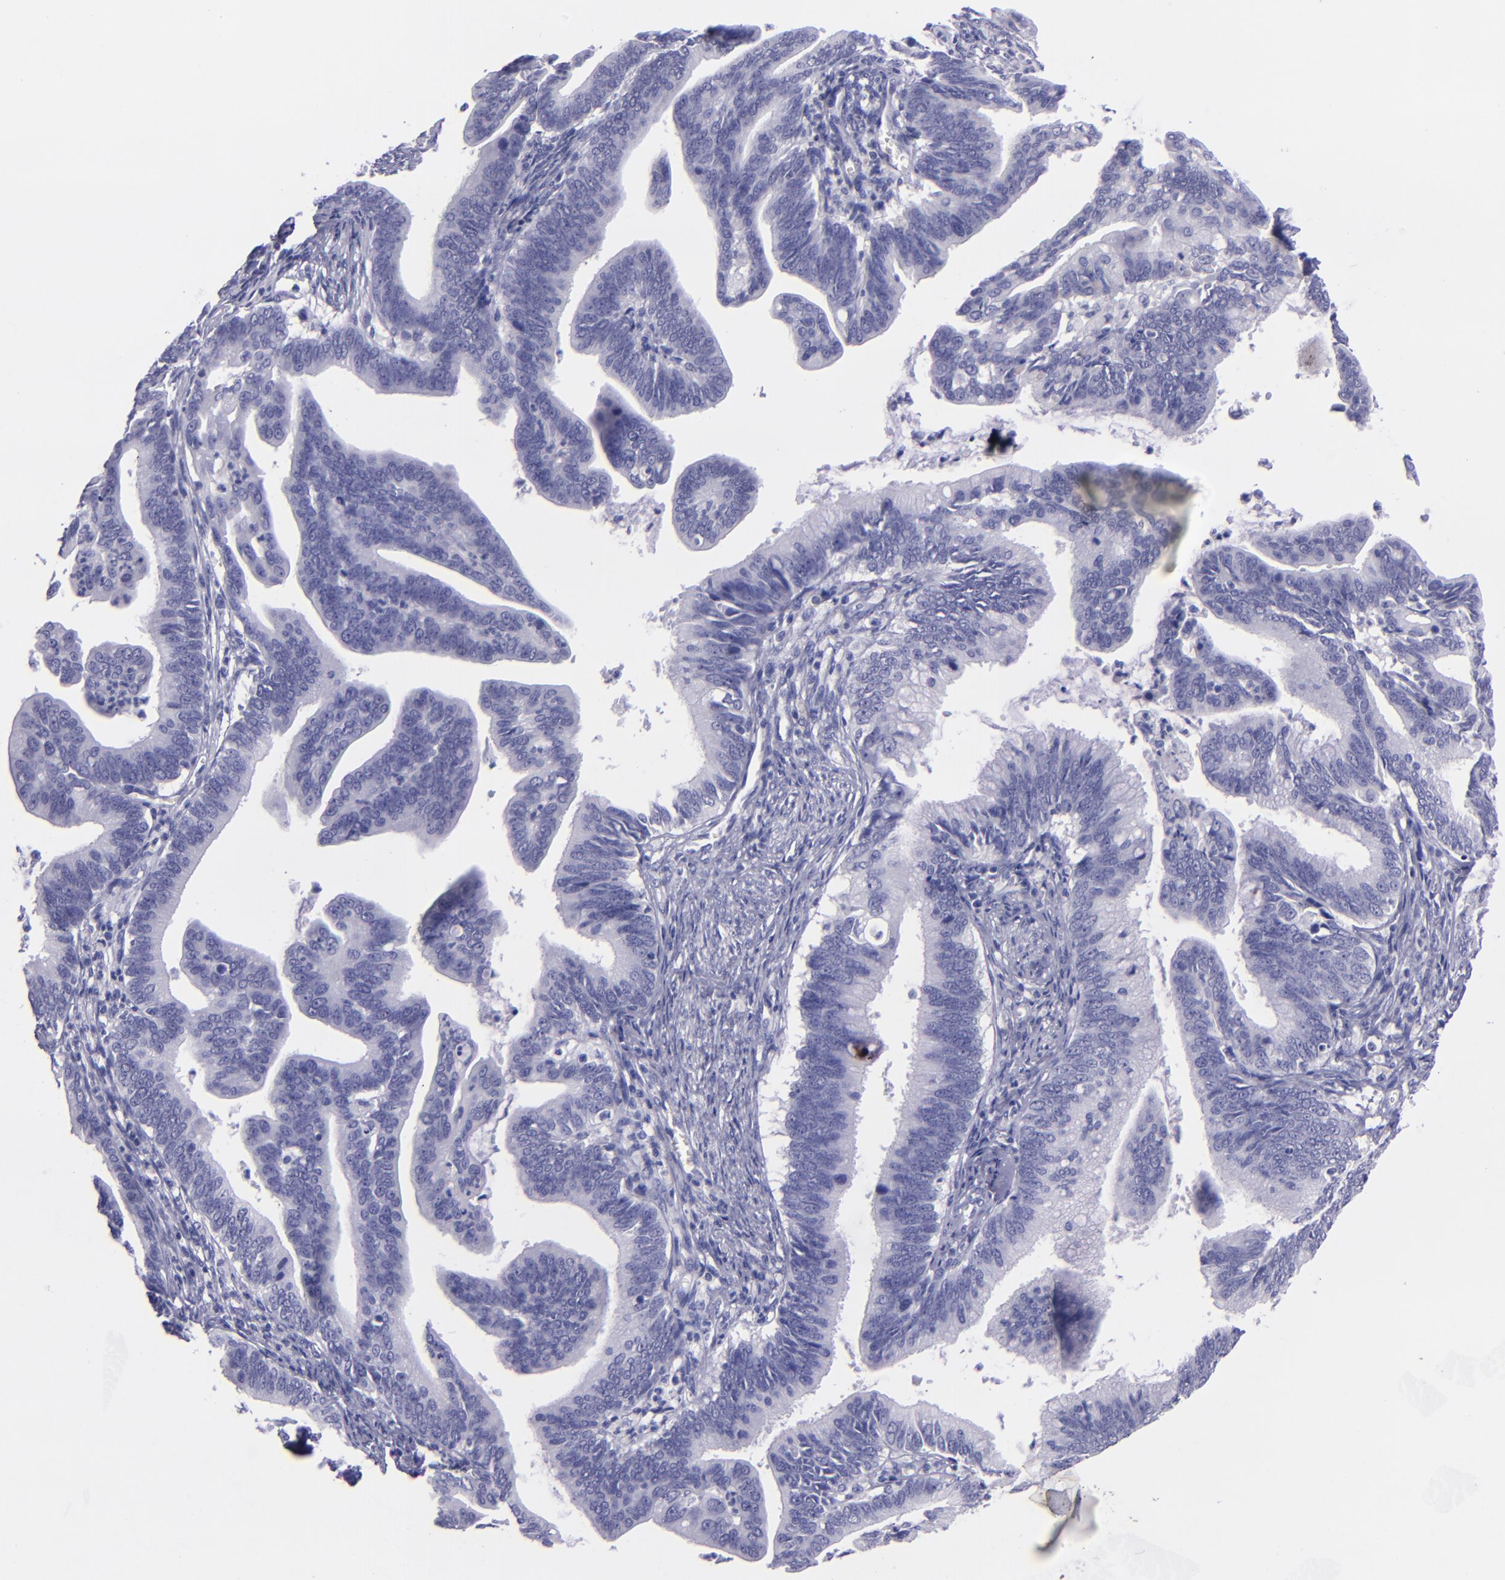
{"staining": {"intensity": "negative", "quantity": "none", "location": "none"}, "tissue": "cervical cancer", "cell_type": "Tumor cells", "image_type": "cancer", "snomed": [{"axis": "morphology", "description": "Adenocarcinoma, NOS"}, {"axis": "topography", "description": "Cervix"}], "caption": "Human cervical cancer (adenocarcinoma) stained for a protein using immunohistochemistry demonstrates no expression in tumor cells.", "gene": "TNNT3", "patient": {"sex": "female", "age": 47}}